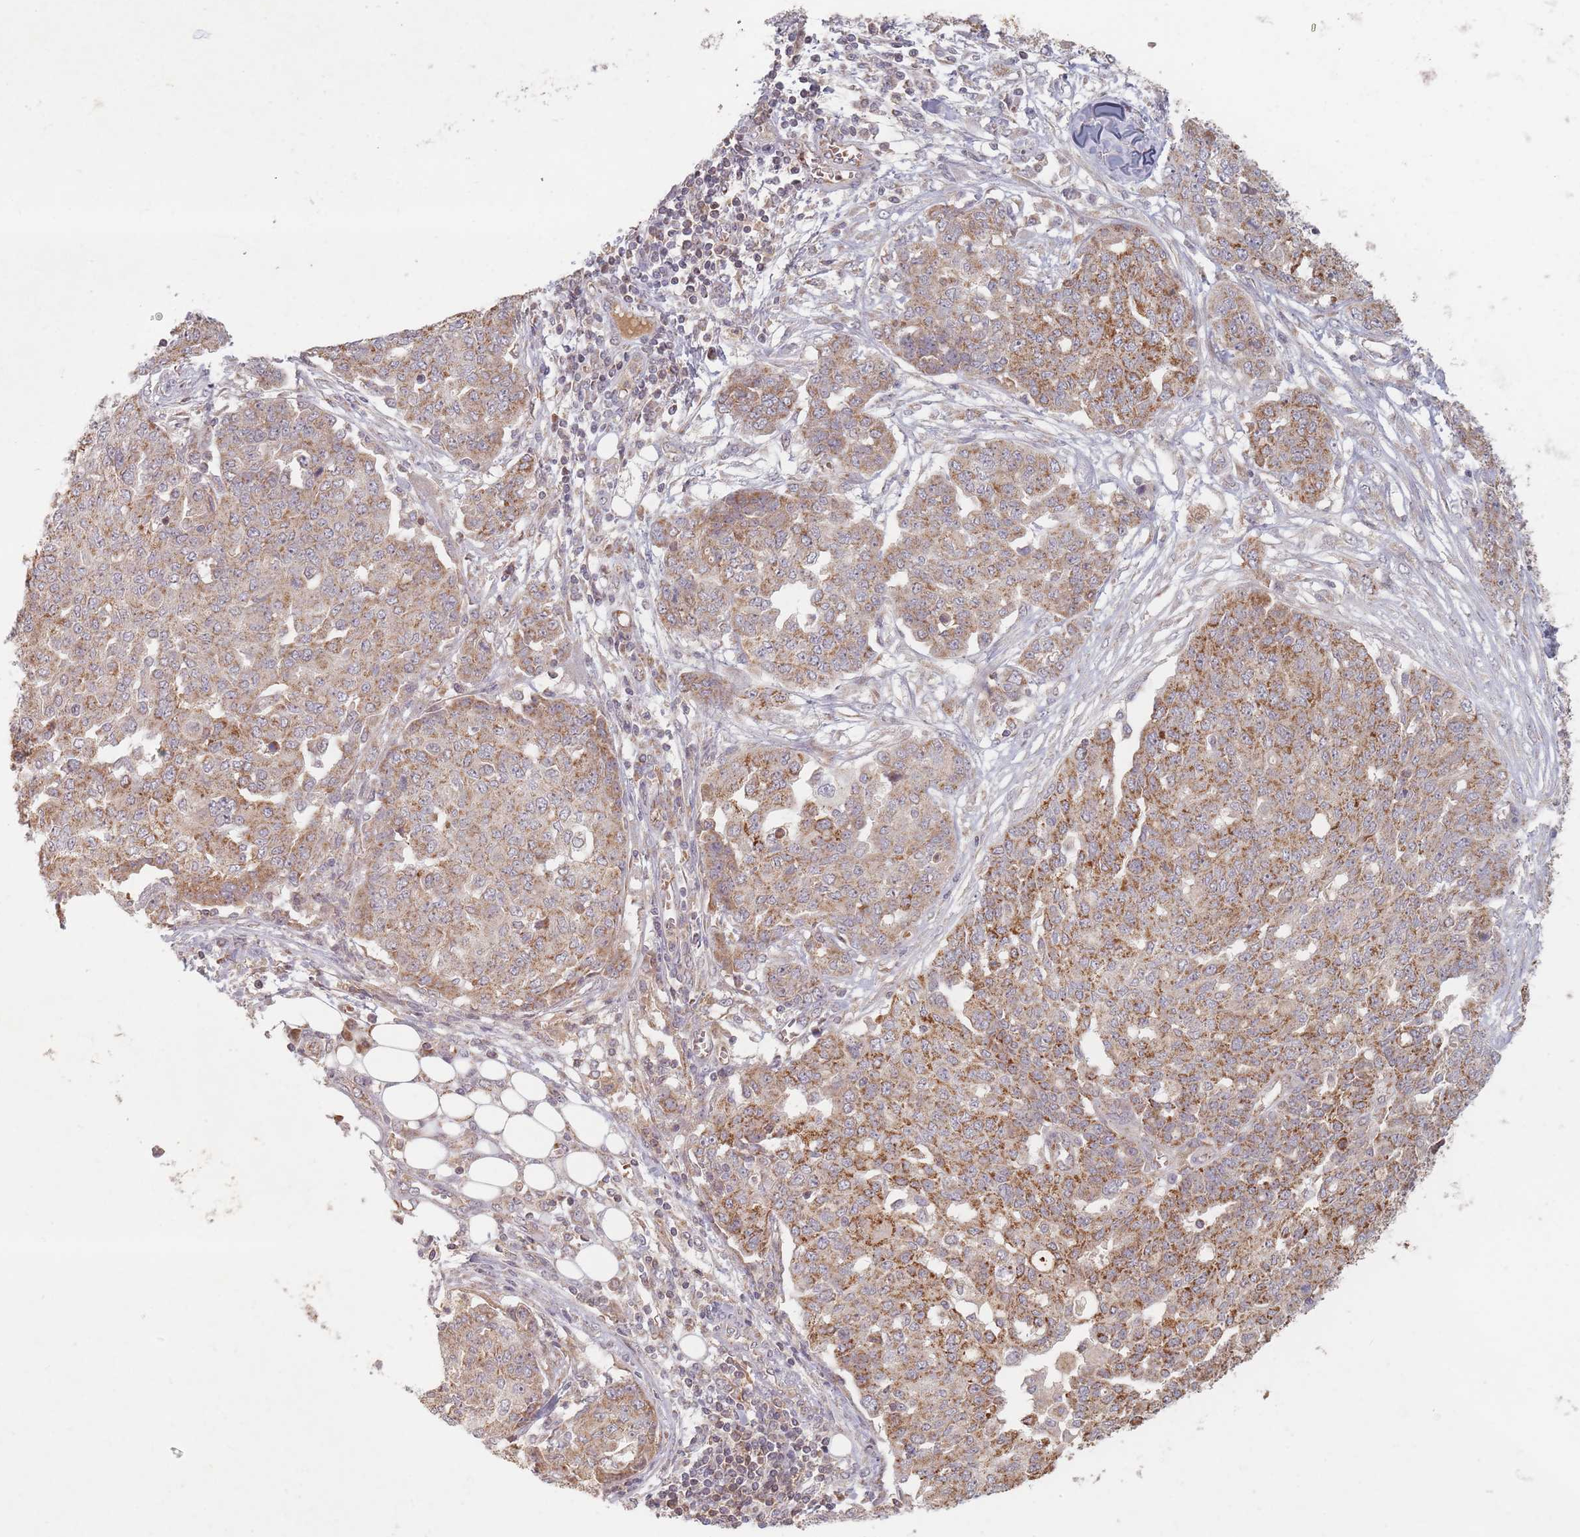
{"staining": {"intensity": "moderate", "quantity": ">75%", "location": "cytoplasmic/membranous"}, "tissue": "ovarian cancer", "cell_type": "Tumor cells", "image_type": "cancer", "snomed": [{"axis": "morphology", "description": "Cystadenocarcinoma, serous, NOS"}, {"axis": "topography", "description": "Soft tissue"}, {"axis": "topography", "description": "Ovary"}], "caption": "Ovarian cancer (serous cystadenocarcinoma) stained with IHC displays moderate cytoplasmic/membranous staining in approximately >75% of tumor cells.", "gene": "OR2M4", "patient": {"sex": "female", "age": 57}}